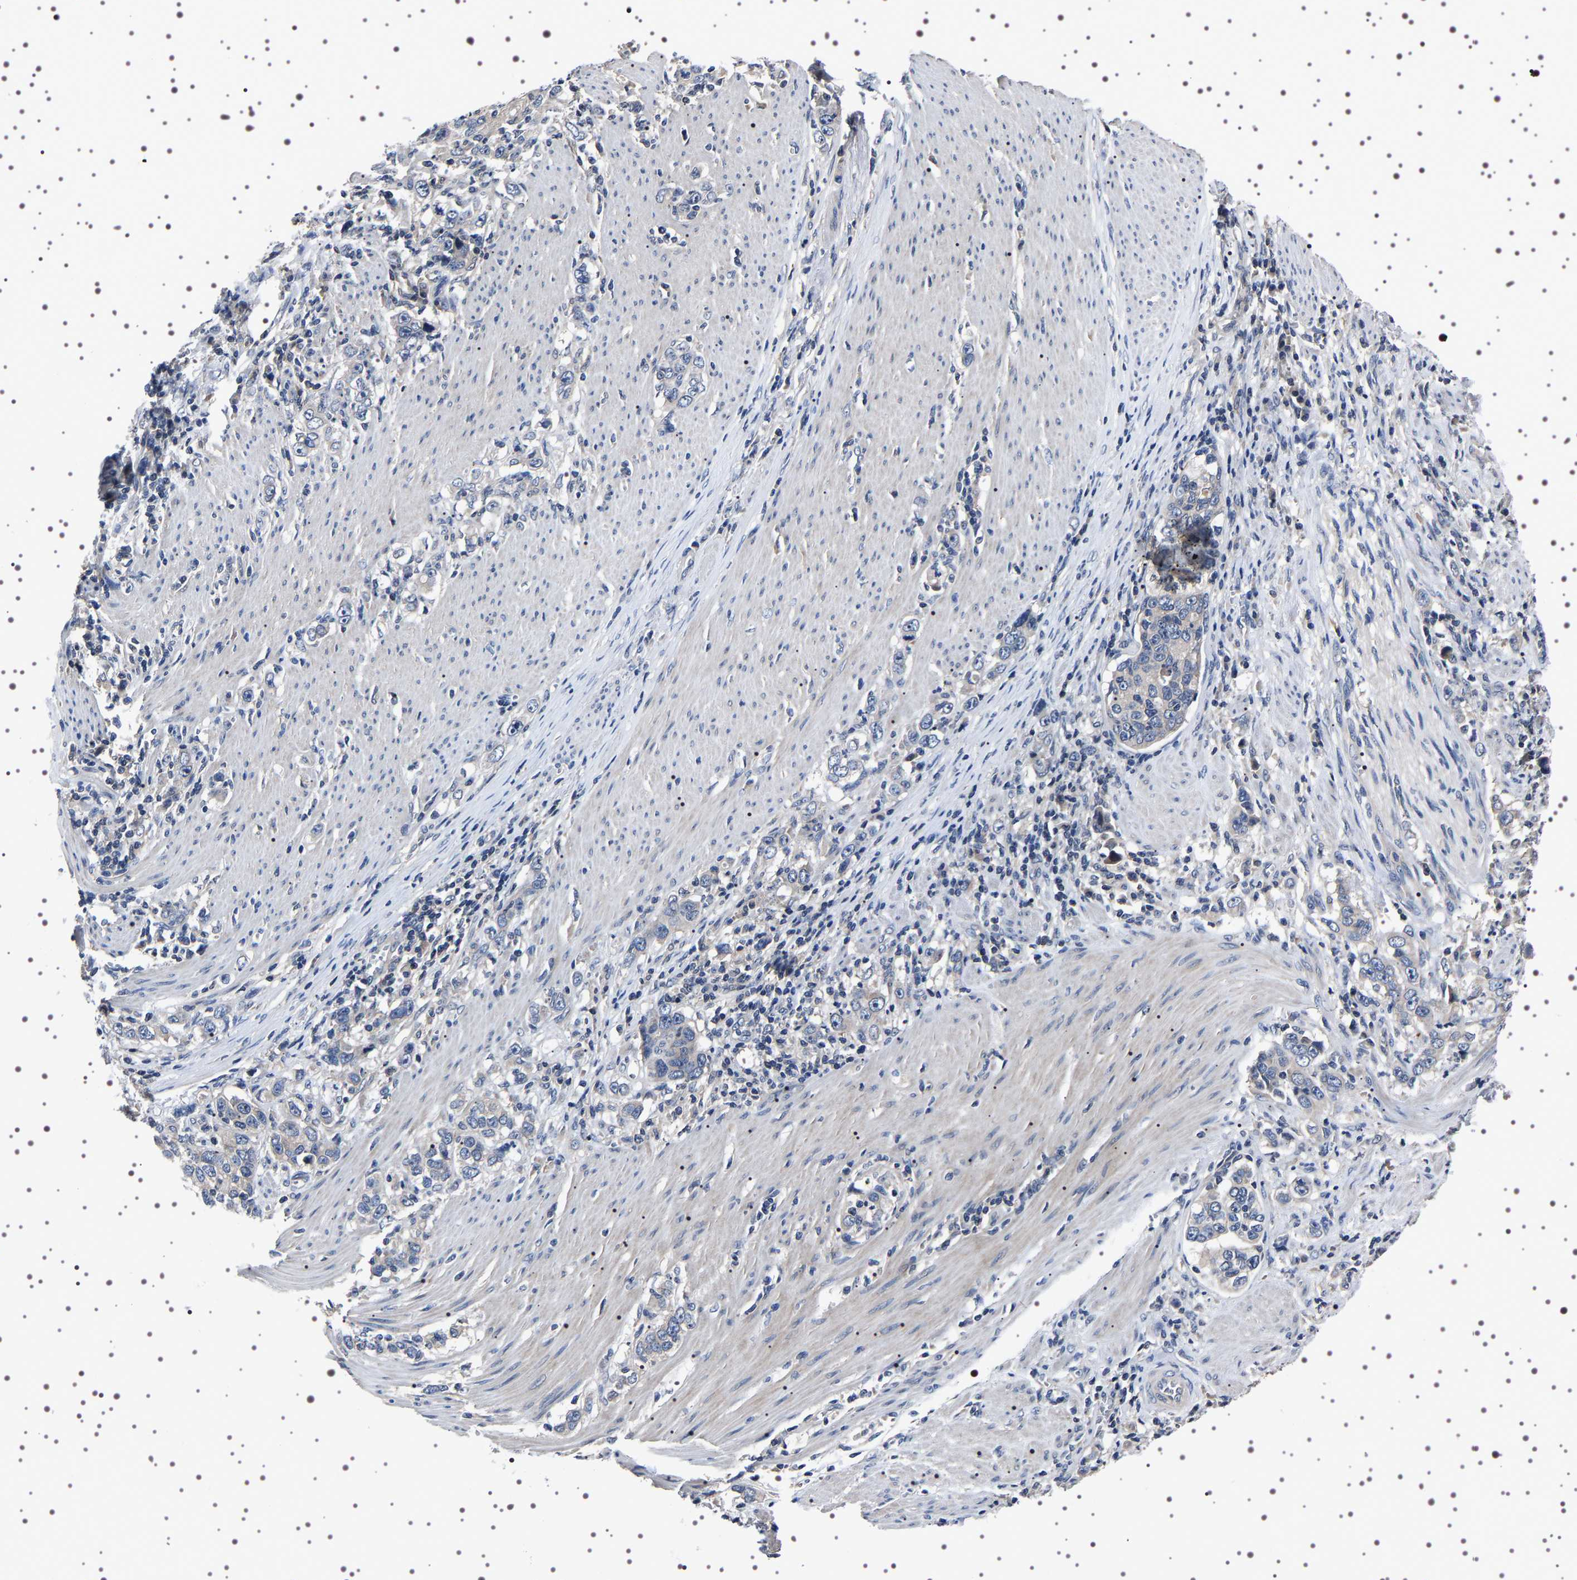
{"staining": {"intensity": "negative", "quantity": "none", "location": "none"}, "tissue": "stomach cancer", "cell_type": "Tumor cells", "image_type": "cancer", "snomed": [{"axis": "morphology", "description": "Adenocarcinoma, NOS"}, {"axis": "topography", "description": "Stomach, lower"}], "caption": "The image demonstrates no staining of tumor cells in stomach cancer (adenocarcinoma).", "gene": "TARBP1", "patient": {"sex": "female", "age": 72}}